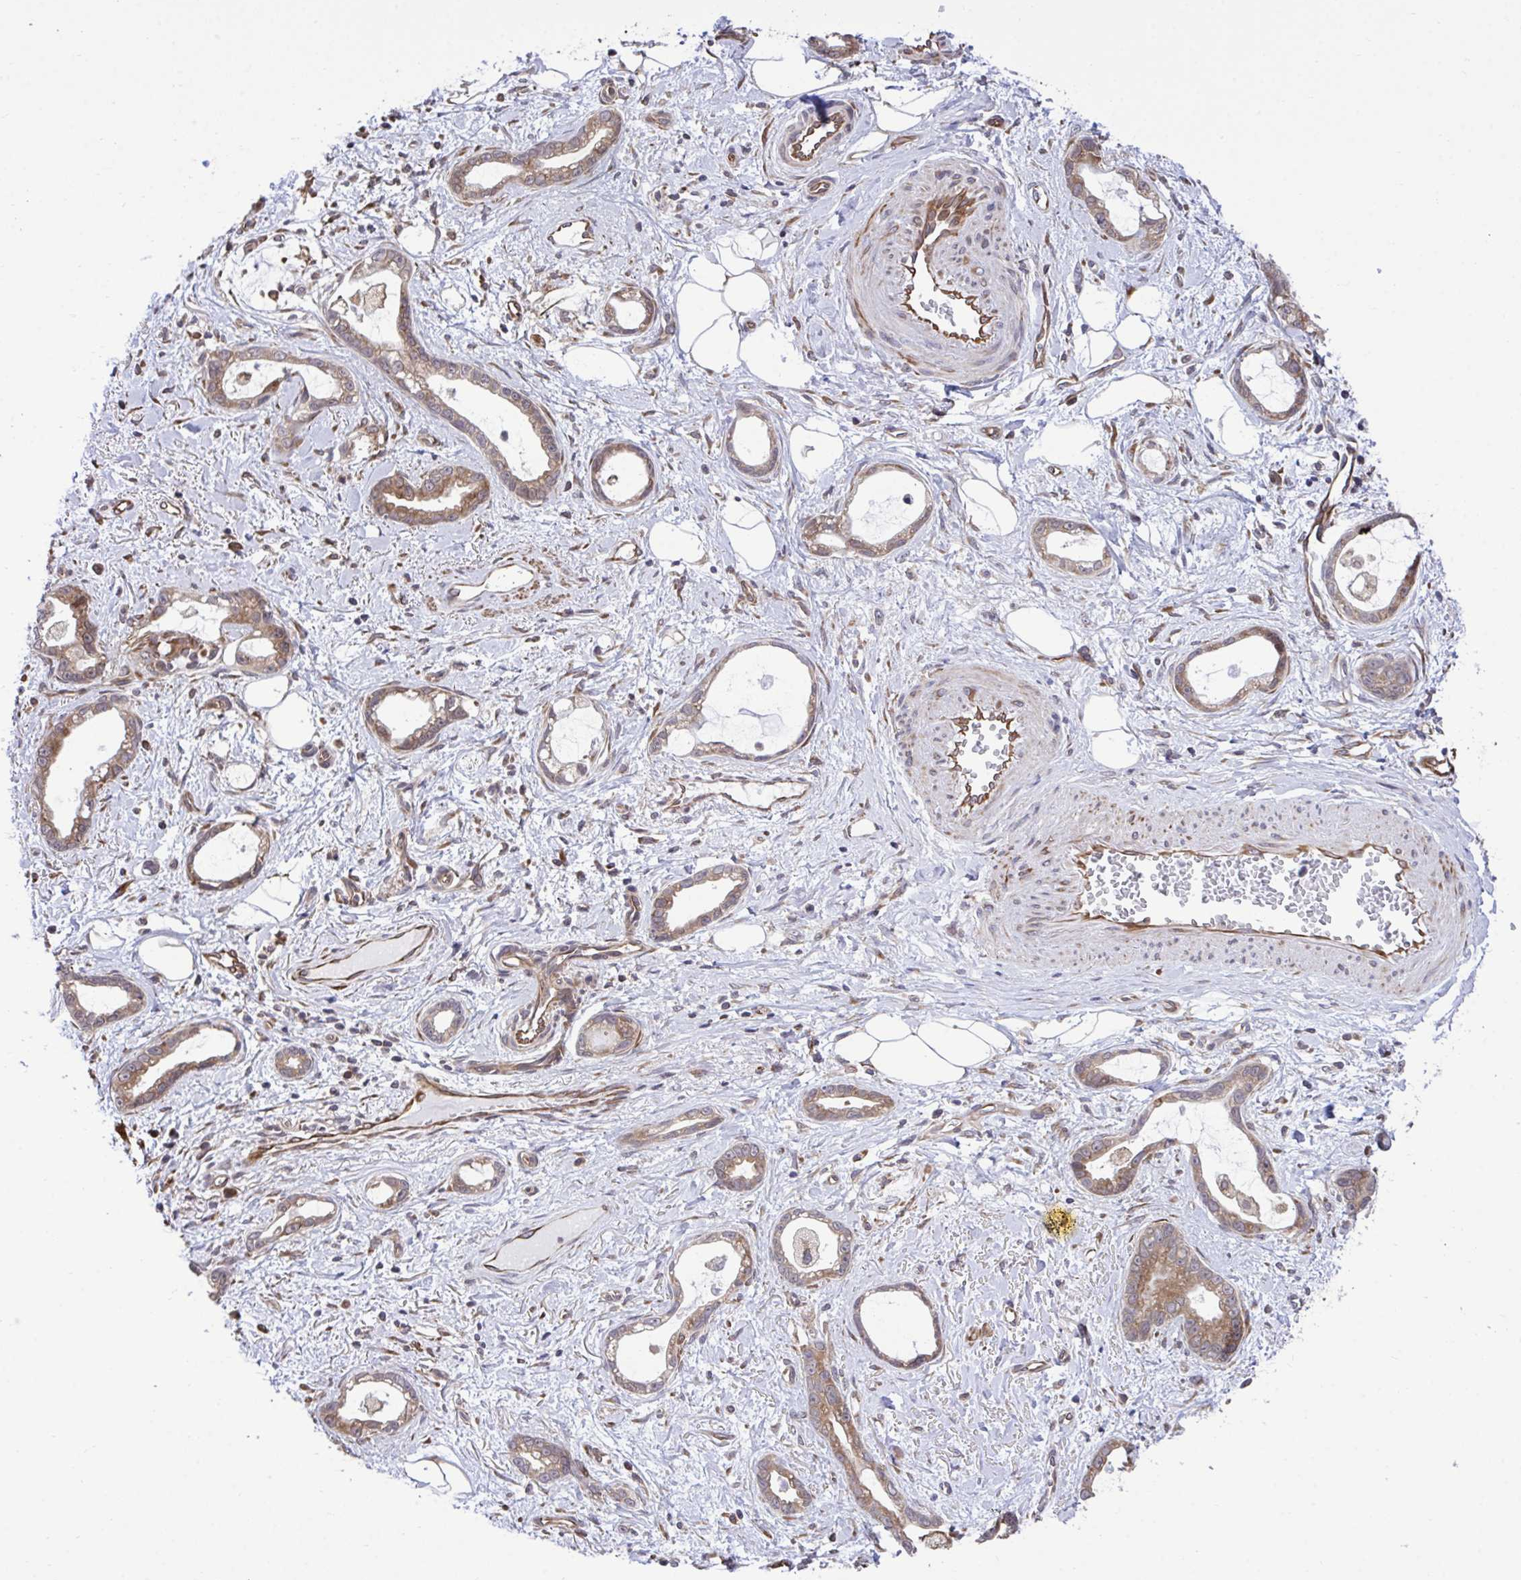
{"staining": {"intensity": "moderate", "quantity": ">75%", "location": "cytoplasmic/membranous"}, "tissue": "stomach cancer", "cell_type": "Tumor cells", "image_type": "cancer", "snomed": [{"axis": "morphology", "description": "Adenocarcinoma, NOS"}, {"axis": "topography", "description": "Stomach"}], "caption": "Brown immunohistochemical staining in human stomach cancer (adenocarcinoma) demonstrates moderate cytoplasmic/membranous expression in approximately >75% of tumor cells.", "gene": "RPS15", "patient": {"sex": "male", "age": 55}}